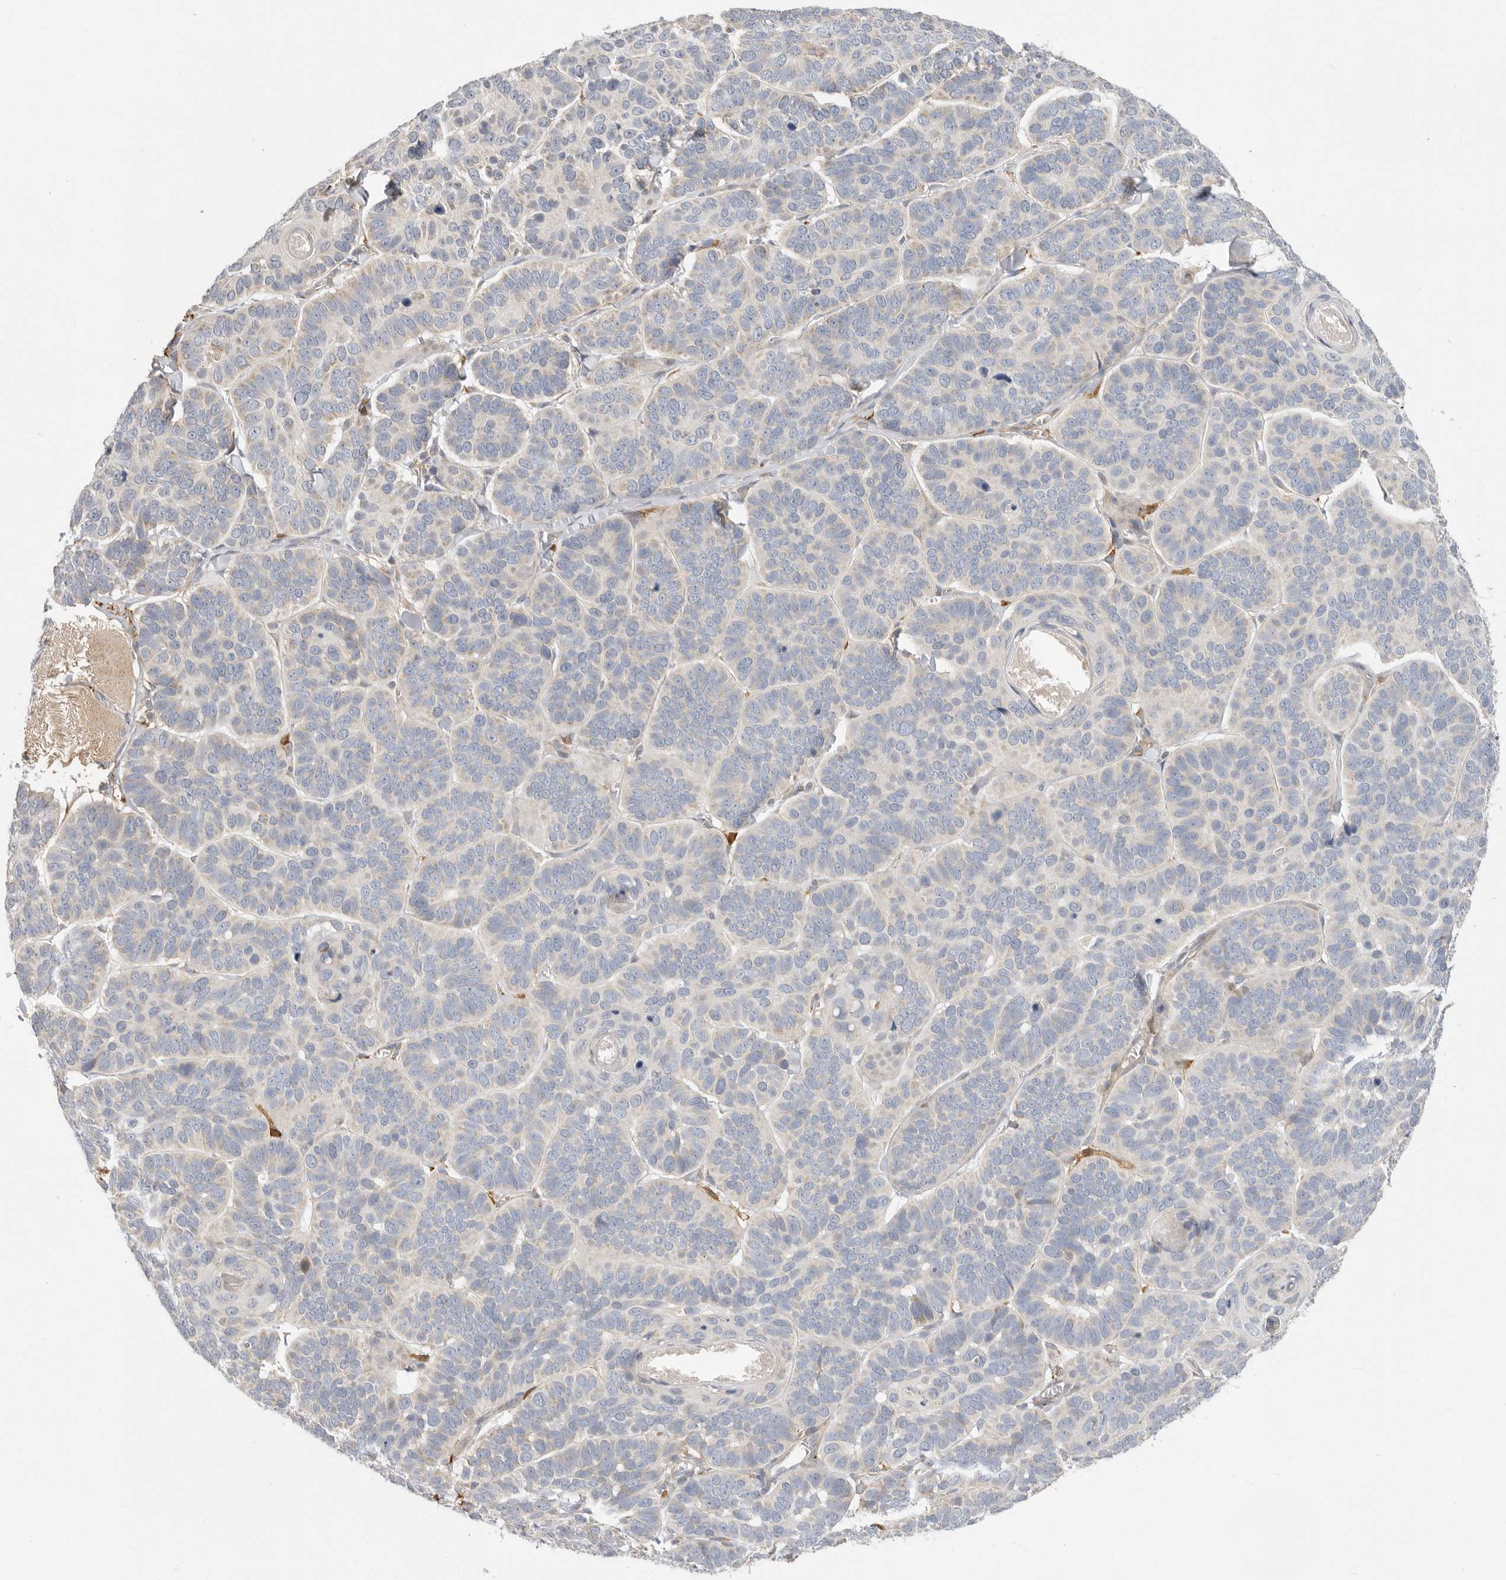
{"staining": {"intensity": "negative", "quantity": "none", "location": "none"}, "tissue": "skin cancer", "cell_type": "Tumor cells", "image_type": "cancer", "snomed": [{"axis": "morphology", "description": "Basal cell carcinoma"}, {"axis": "topography", "description": "Skin"}], "caption": "A micrograph of skin cancer stained for a protein exhibits no brown staining in tumor cells.", "gene": "USH1C", "patient": {"sex": "male", "age": 62}}